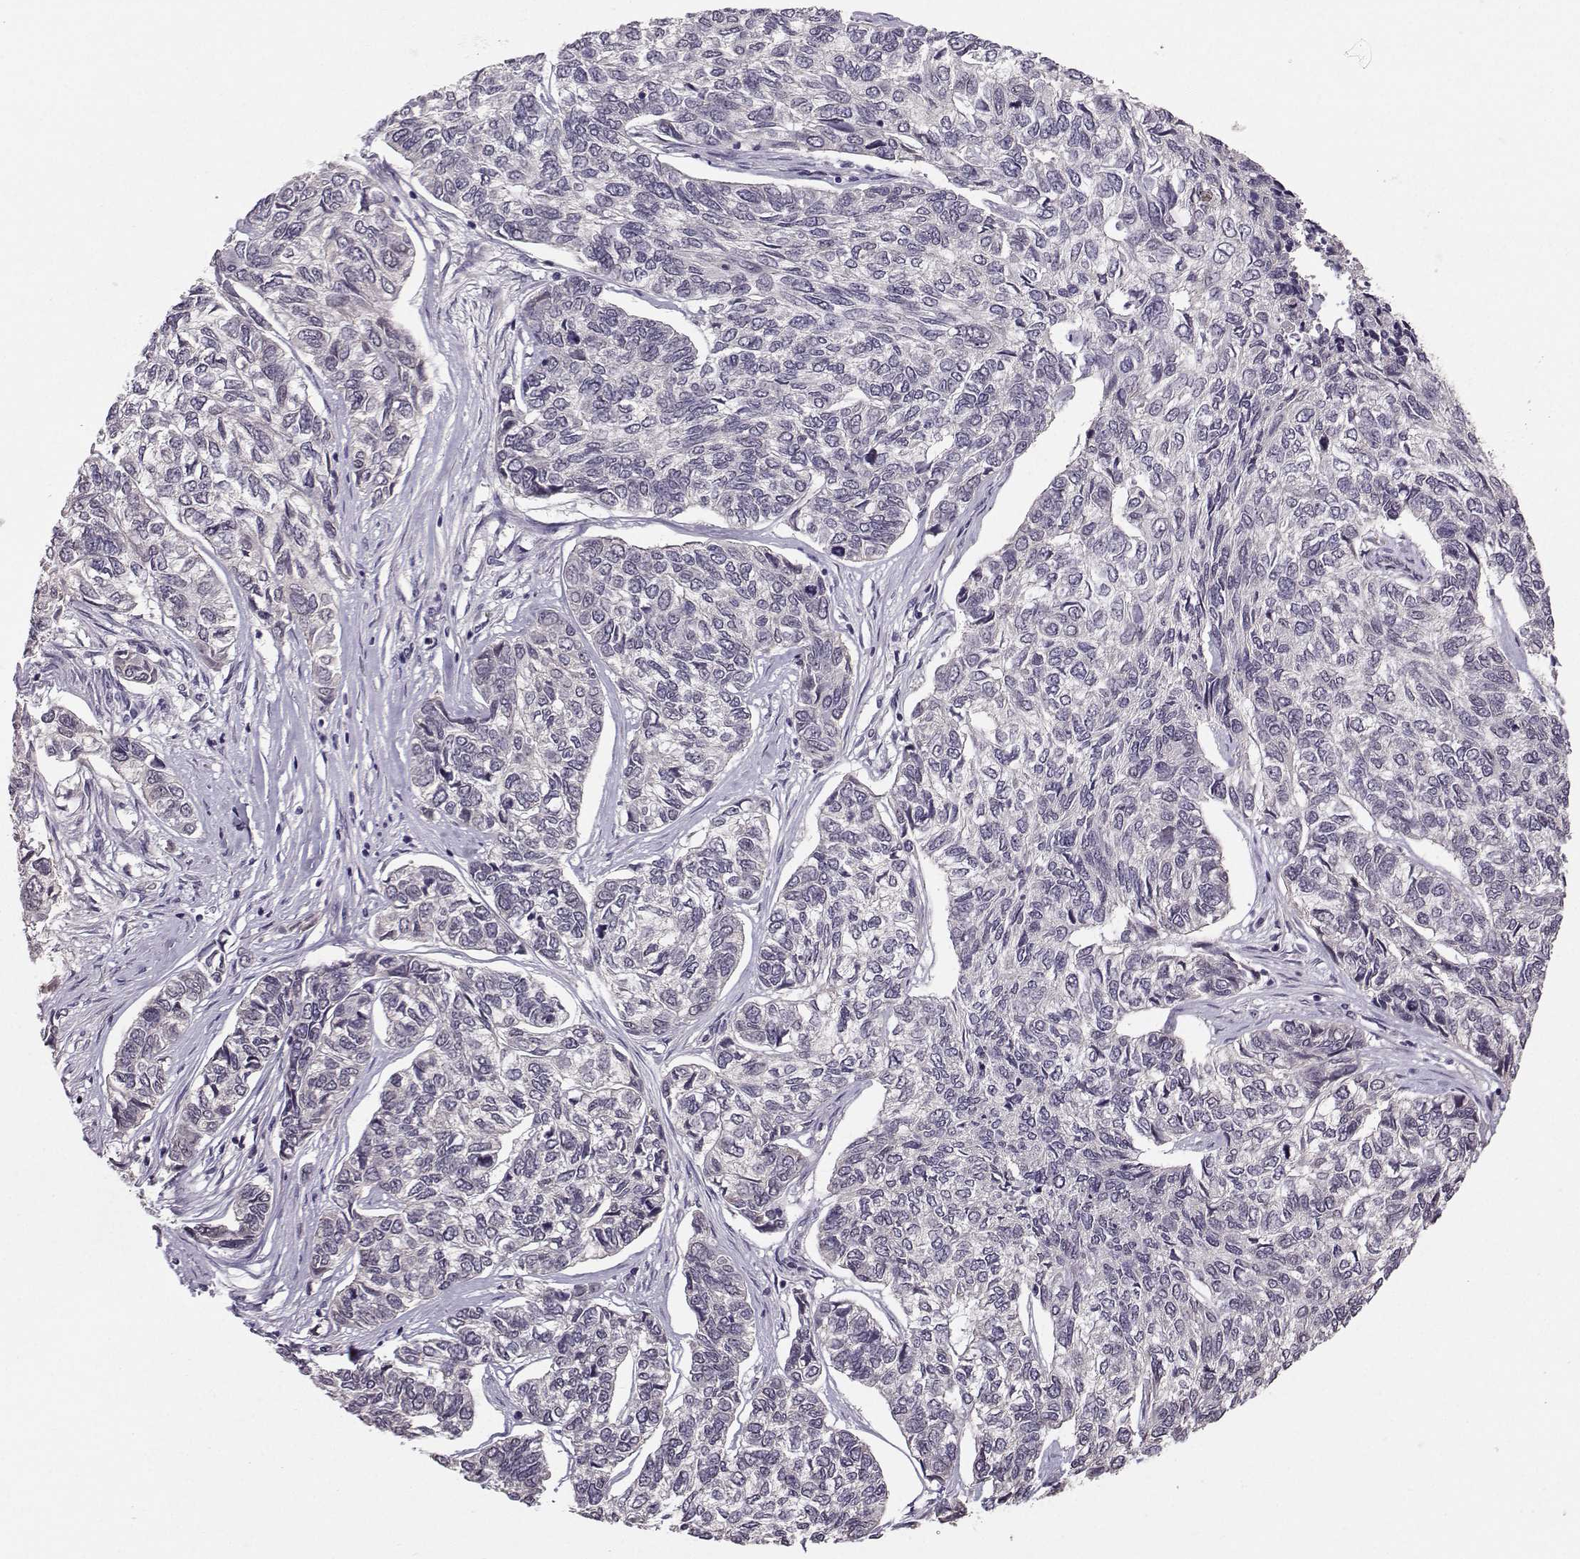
{"staining": {"intensity": "negative", "quantity": "none", "location": "none"}, "tissue": "skin cancer", "cell_type": "Tumor cells", "image_type": "cancer", "snomed": [{"axis": "morphology", "description": "Basal cell carcinoma"}, {"axis": "topography", "description": "Skin"}], "caption": "There is no significant expression in tumor cells of skin basal cell carcinoma.", "gene": "TSPYL5", "patient": {"sex": "female", "age": 65}}